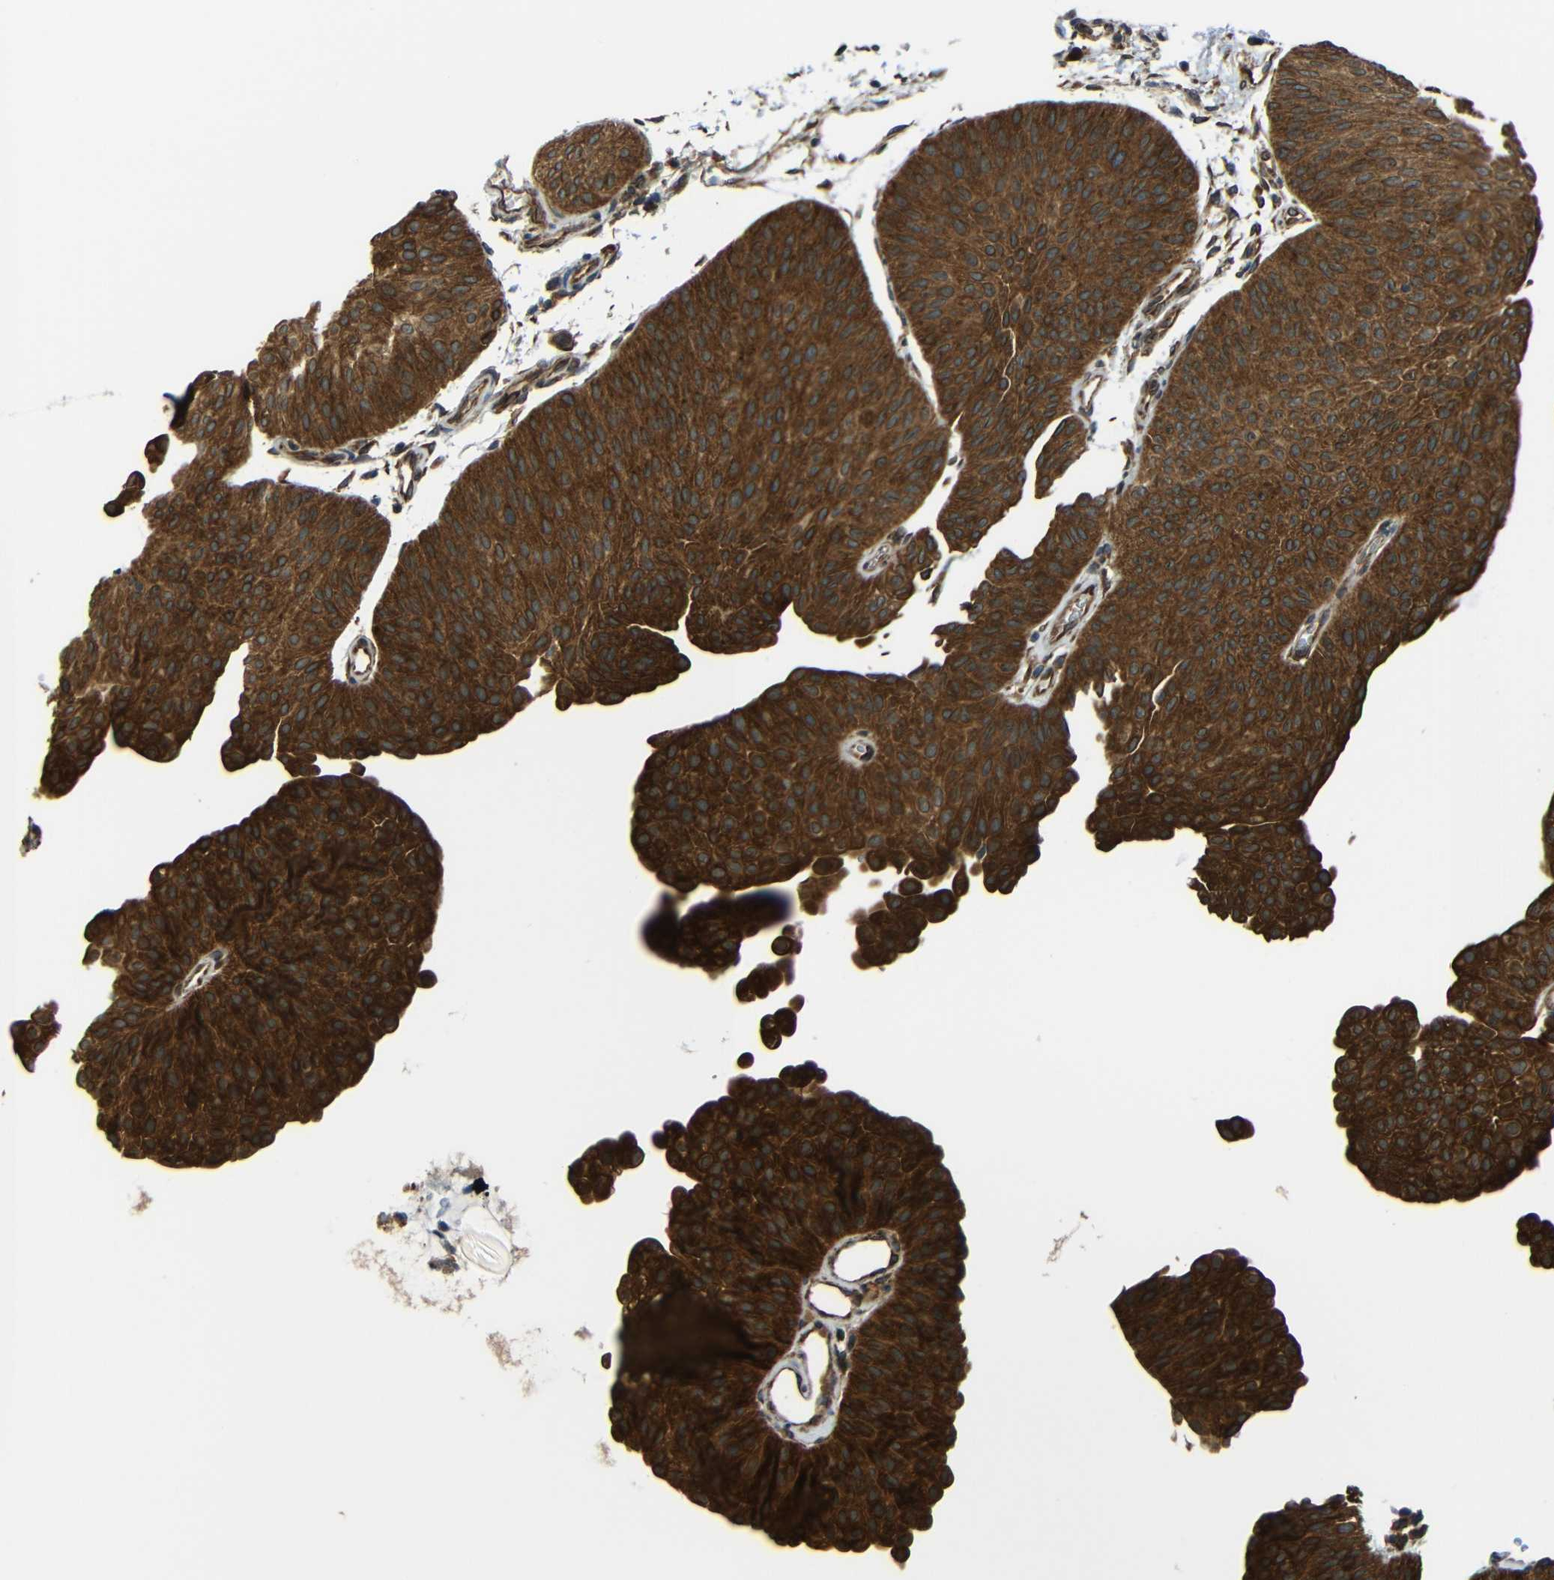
{"staining": {"intensity": "strong", "quantity": ">75%", "location": "cytoplasmic/membranous"}, "tissue": "urothelial cancer", "cell_type": "Tumor cells", "image_type": "cancer", "snomed": [{"axis": "morphology", "description": "Urothelial carcinoma, Low grade"}, {"axis": "topography", "description": "Urinary bladder"}], "caption": "A brown stain shows strong cytoplasmic/membranous expression of a protein in human urothelial carcinoma (low-grade) tumor cells.", "gene": "VAPB", "patient": {"sex": "female", "age": 60}}